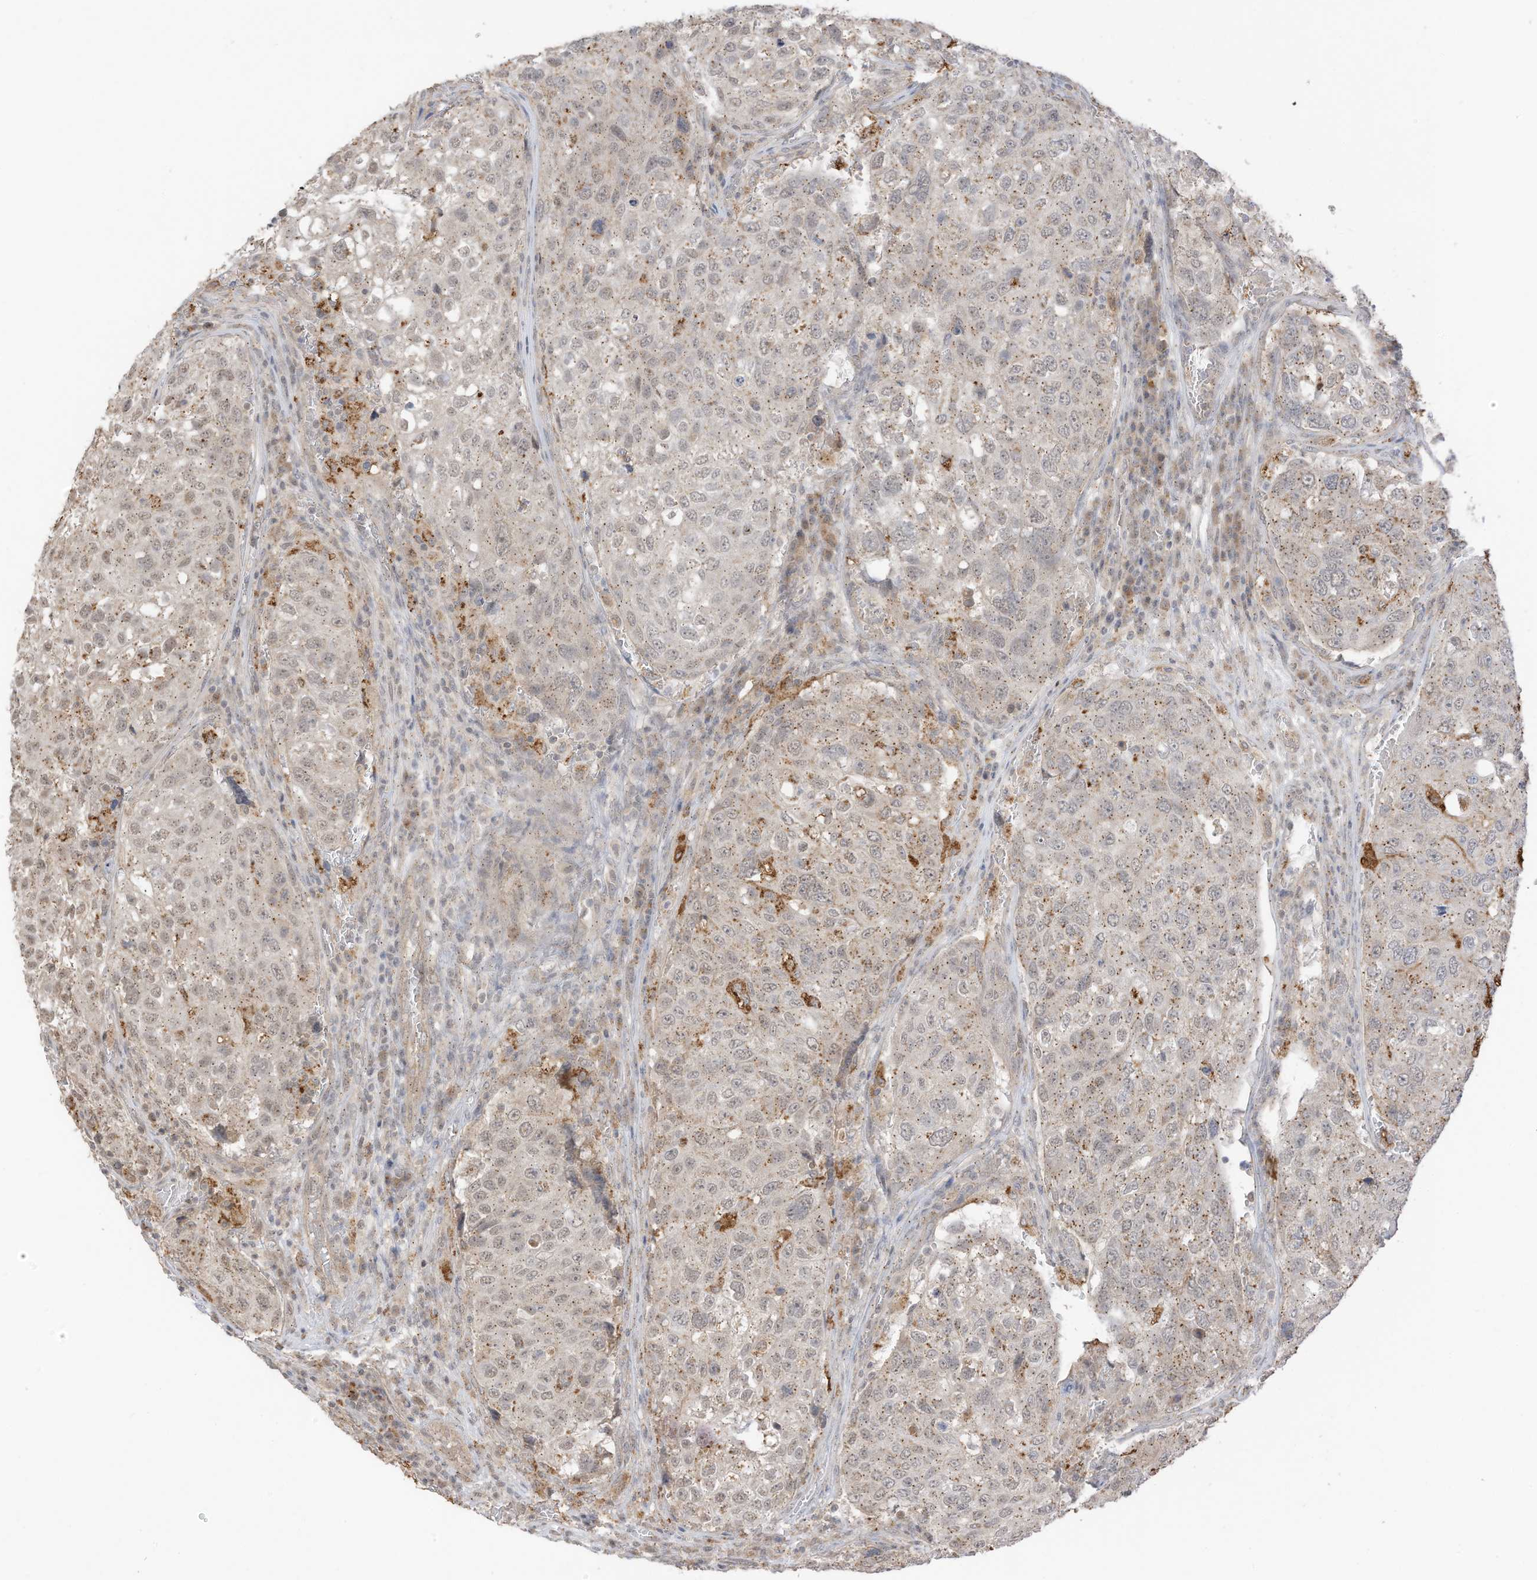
{"staining": {"intensity": "weak", "quantity": ">75%", "location": "cytoplasmic/membranous"}, "tissue": "urothelial cancer", "cell_type": "Tumor cells", "image_type": "cancer", "snomed": [{"axis": "morphology", "description": "Urothelial carcinoma, High grade"}, {"axis": "topography", "description": "Lymph node"}, {"axis": "topography", "description": "Urinary bladder"}], "caption": "Tumor cells reveal low levels of weak cytoplasmic/membranous staining in about >75% of cells in human high-grade urothelial carcinoma.", "gene": "N4BP3", "patient": {"sex": "male", "age": 51}}